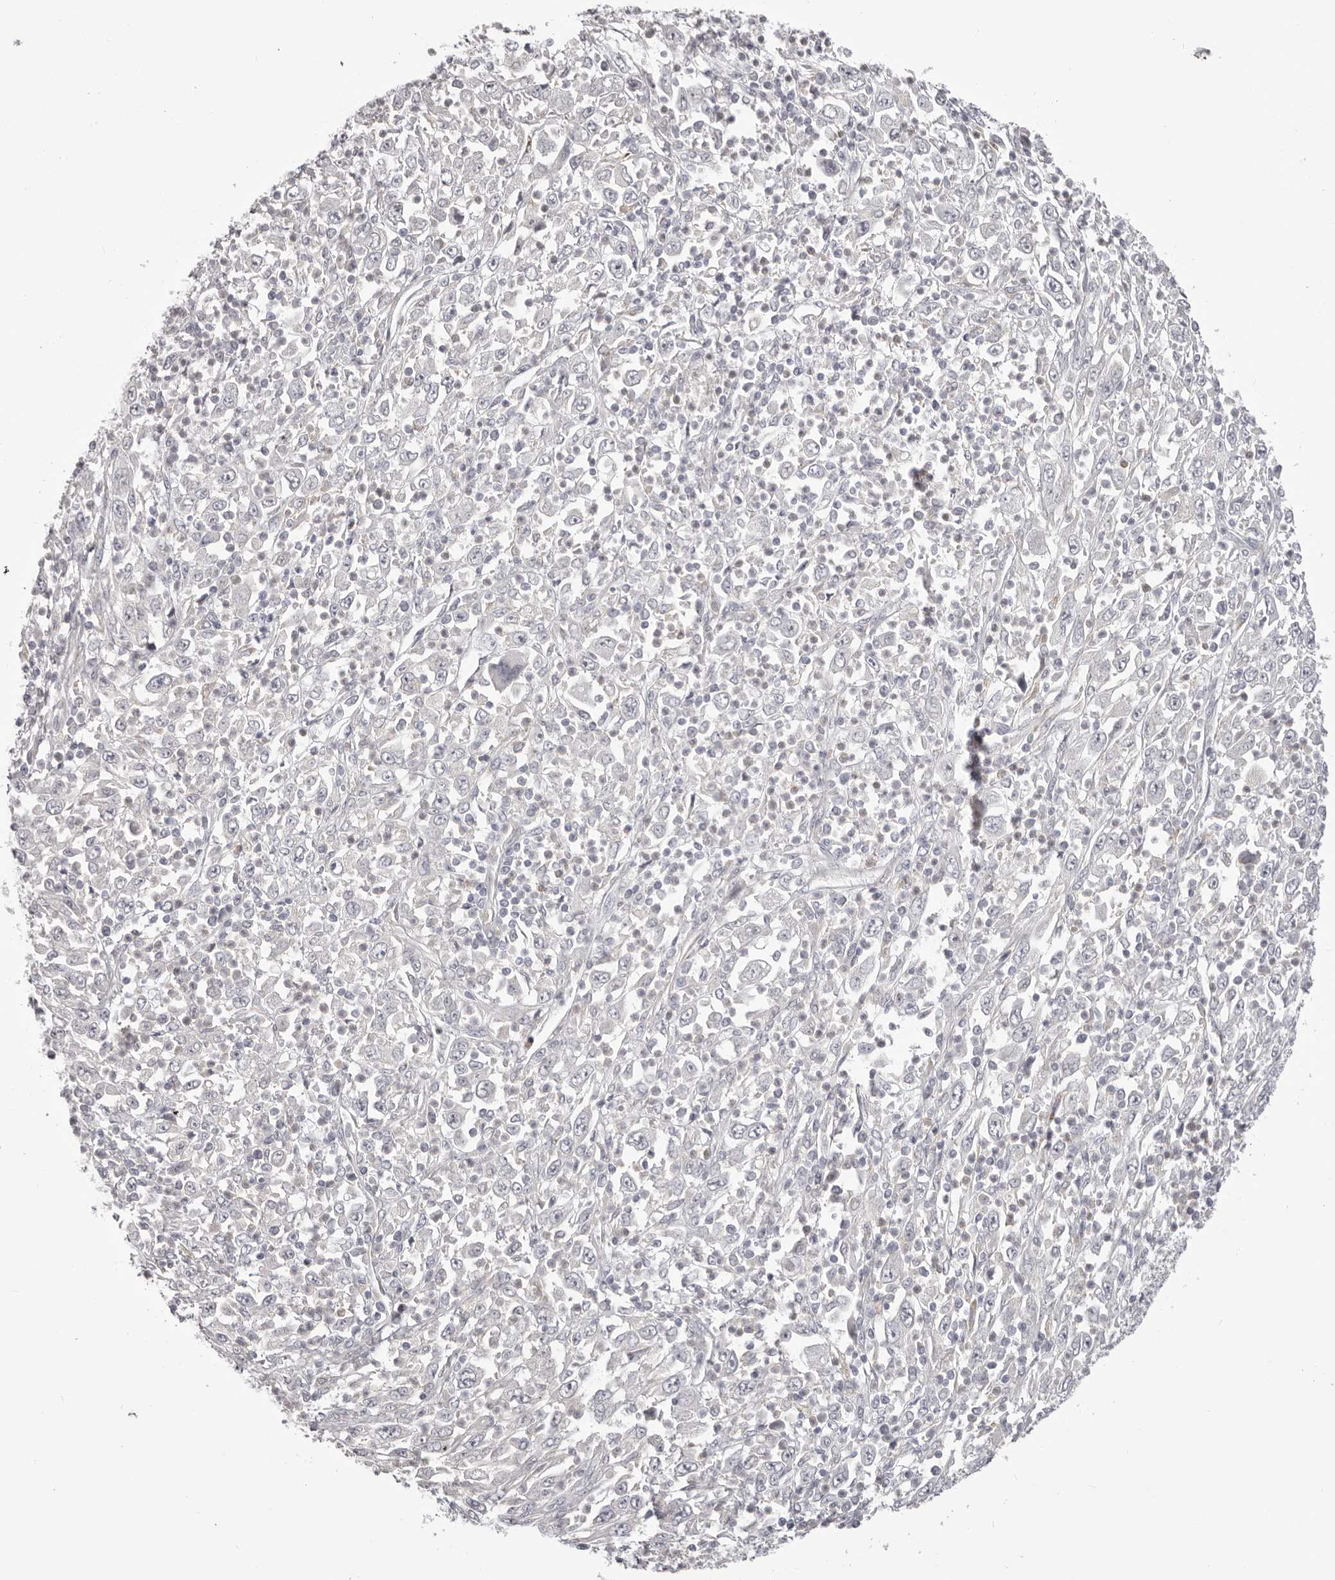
{"staining": {"intensity": "negative", "quantity": "none", "location": "none"}, "tissue": "melanoma", "cell_type": "Tumor cells", "image_type": "cancer", "snomed": [{"axis": "morphology", "description": "Malignant melanoma, Metastatic site"}, {"axis": "topography", "description": "Skin"}], "caption": "Immunohistochemical staining of human melanoma displays no significant expression in tumor cells.", "gene": "OTUD3", "patient": {"sex": "female", "age": 56}}